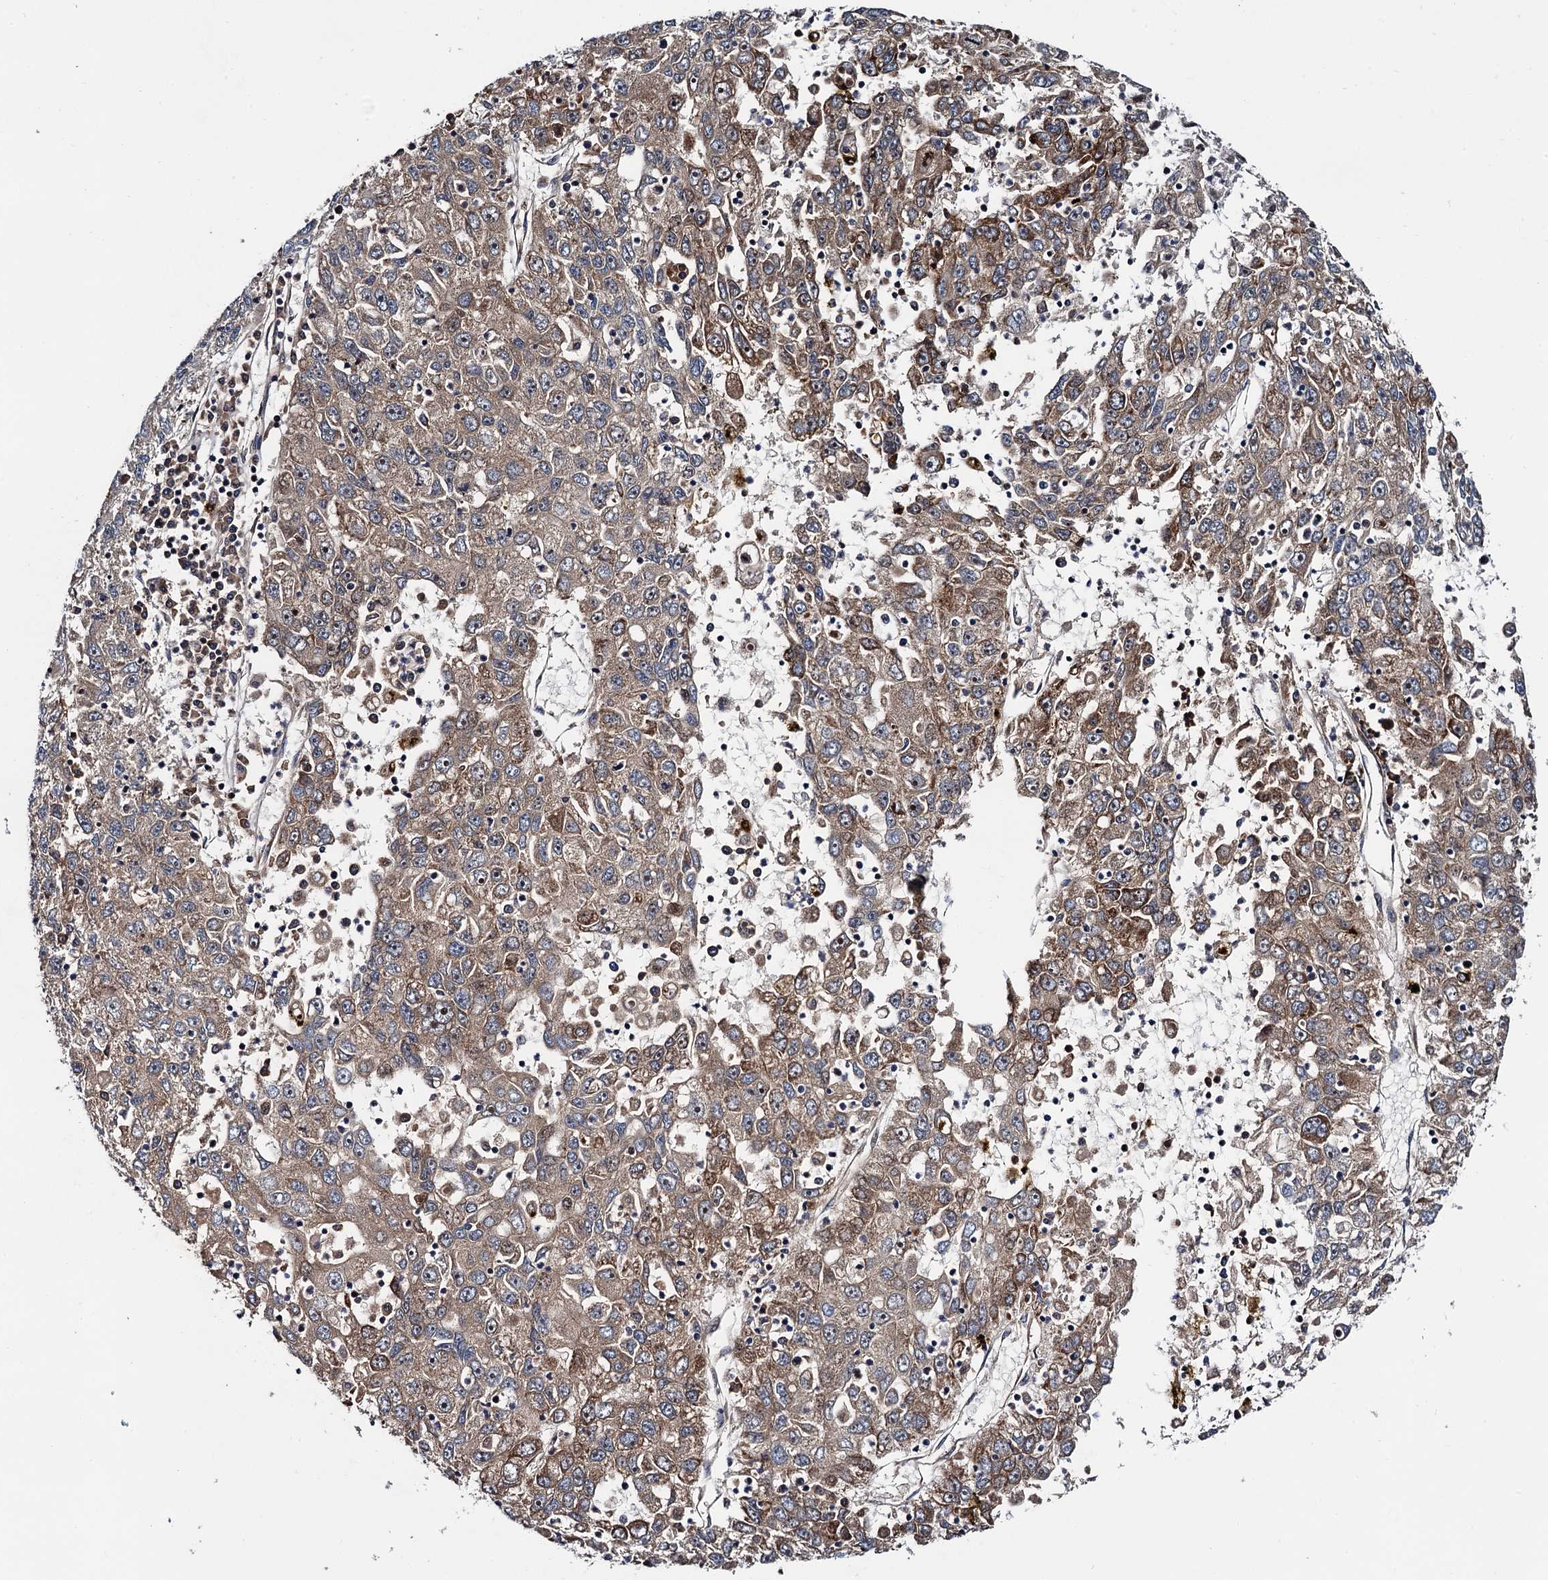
{"staining": {"intensity": "weak", "quantity": ">75%", "location": "cytoplasmic/membranous"}, "tissue": "liver cancer", "cell_type": "Tumor cells", "image_type": "cancer", "snomed": [{"axis": "morphology", "description": "Carcinoma, Hepatocellular, NOS"}, {"axis": "topography", "description": "Liver"}], "caption": "A brown stain labels weak cytoplasmic/membranous positivity of a protein in human liver cancer tumor cells.", "gene": "TRMT112", "patient": {"sex": "male", "age": 49}}